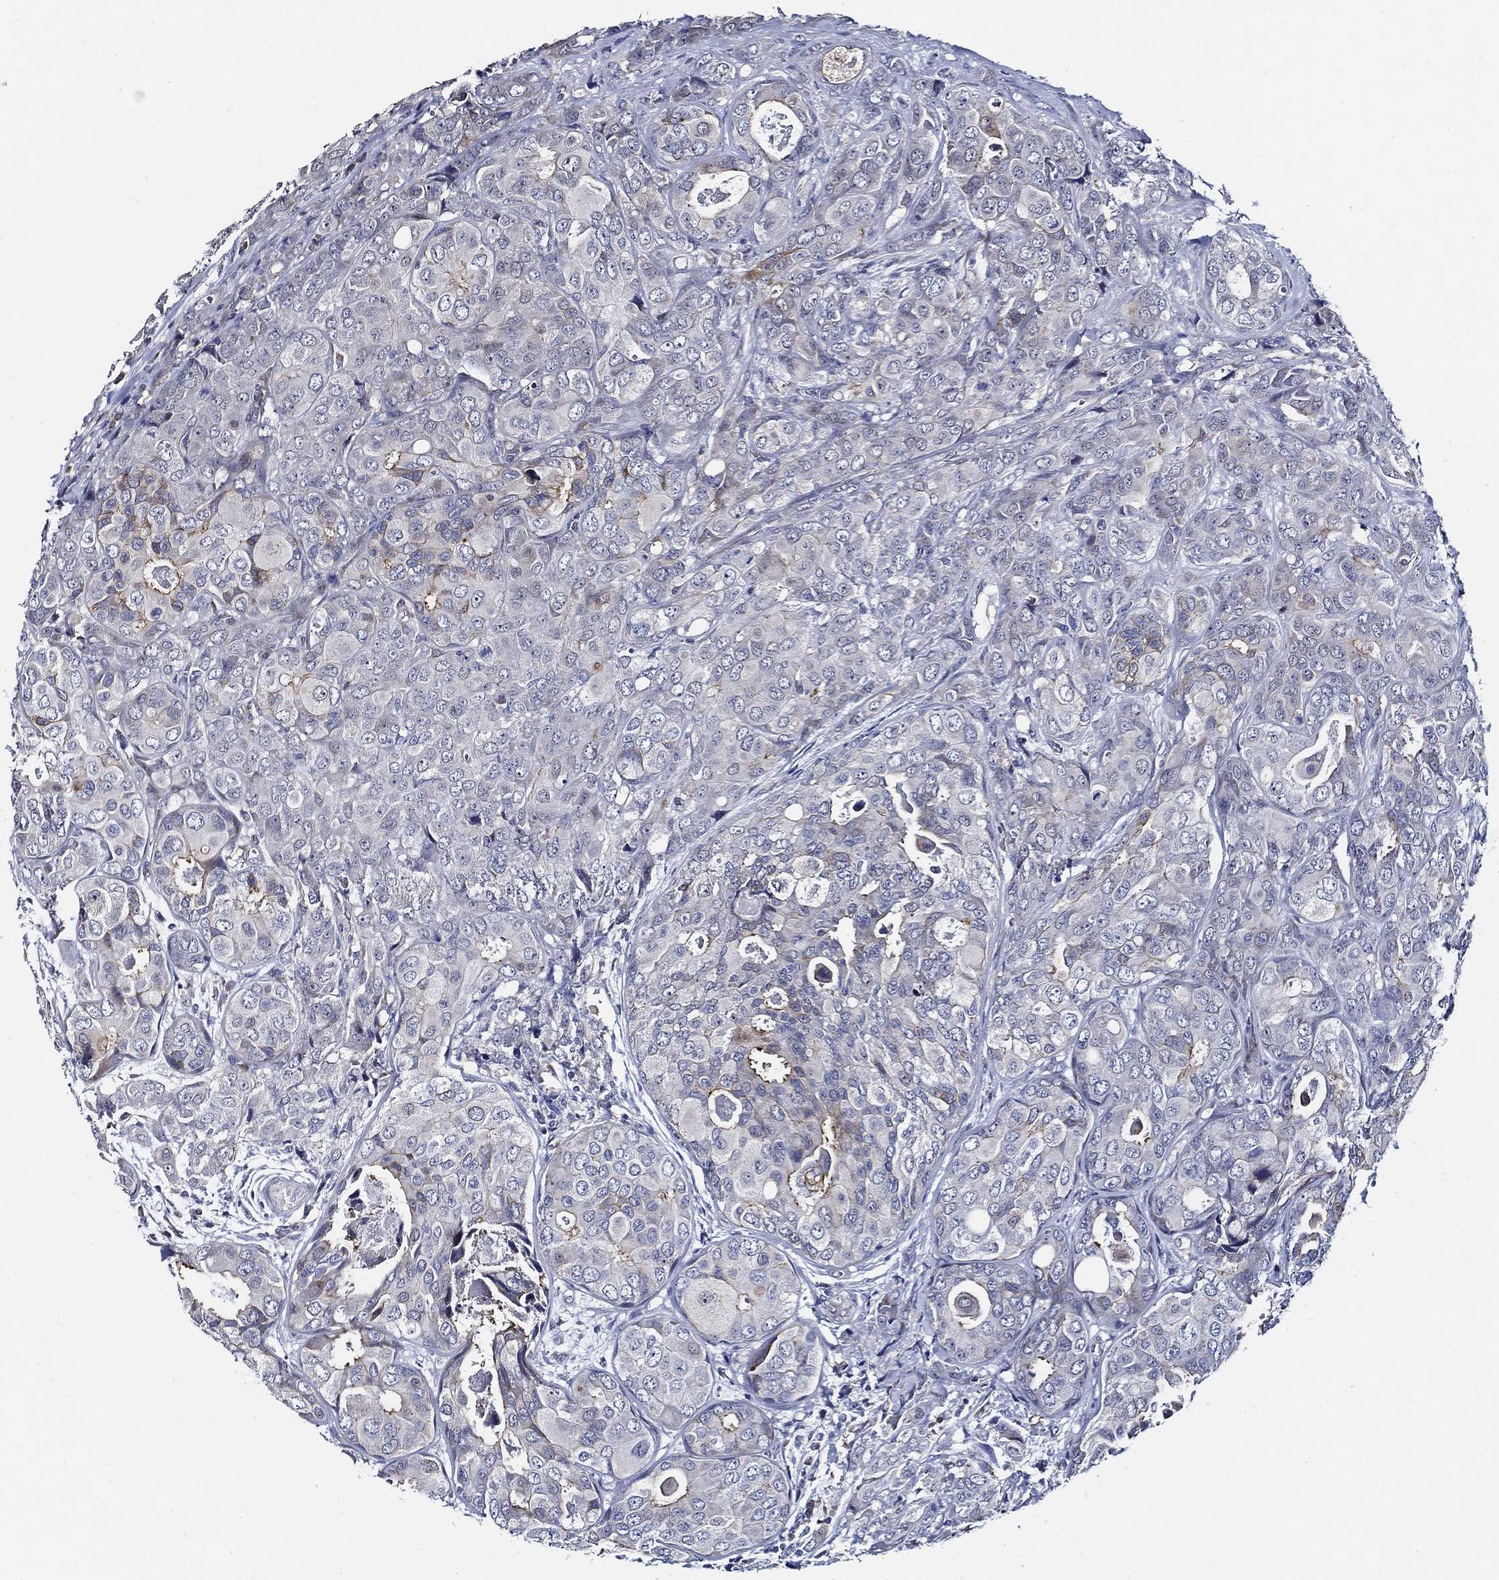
{"staining": {"intensity": "negative", "quantity": "none", "location": "none"}, "tissue": "breast cancer", "cell_type": "Tumor cells", "image_type": "cancer", "snomed": [{"axis": "morphology", "description": "Duct carcinoma"}, {"axis": "topography", "description": "Breast"}], "caption": "Human breast cancer (invasive ductal carcinoma) stained for a protein using IHC demonstrates no positivity in tumor cells.", "gene": "C8orf48", "patient": {"sex": "female", "age": 43}}